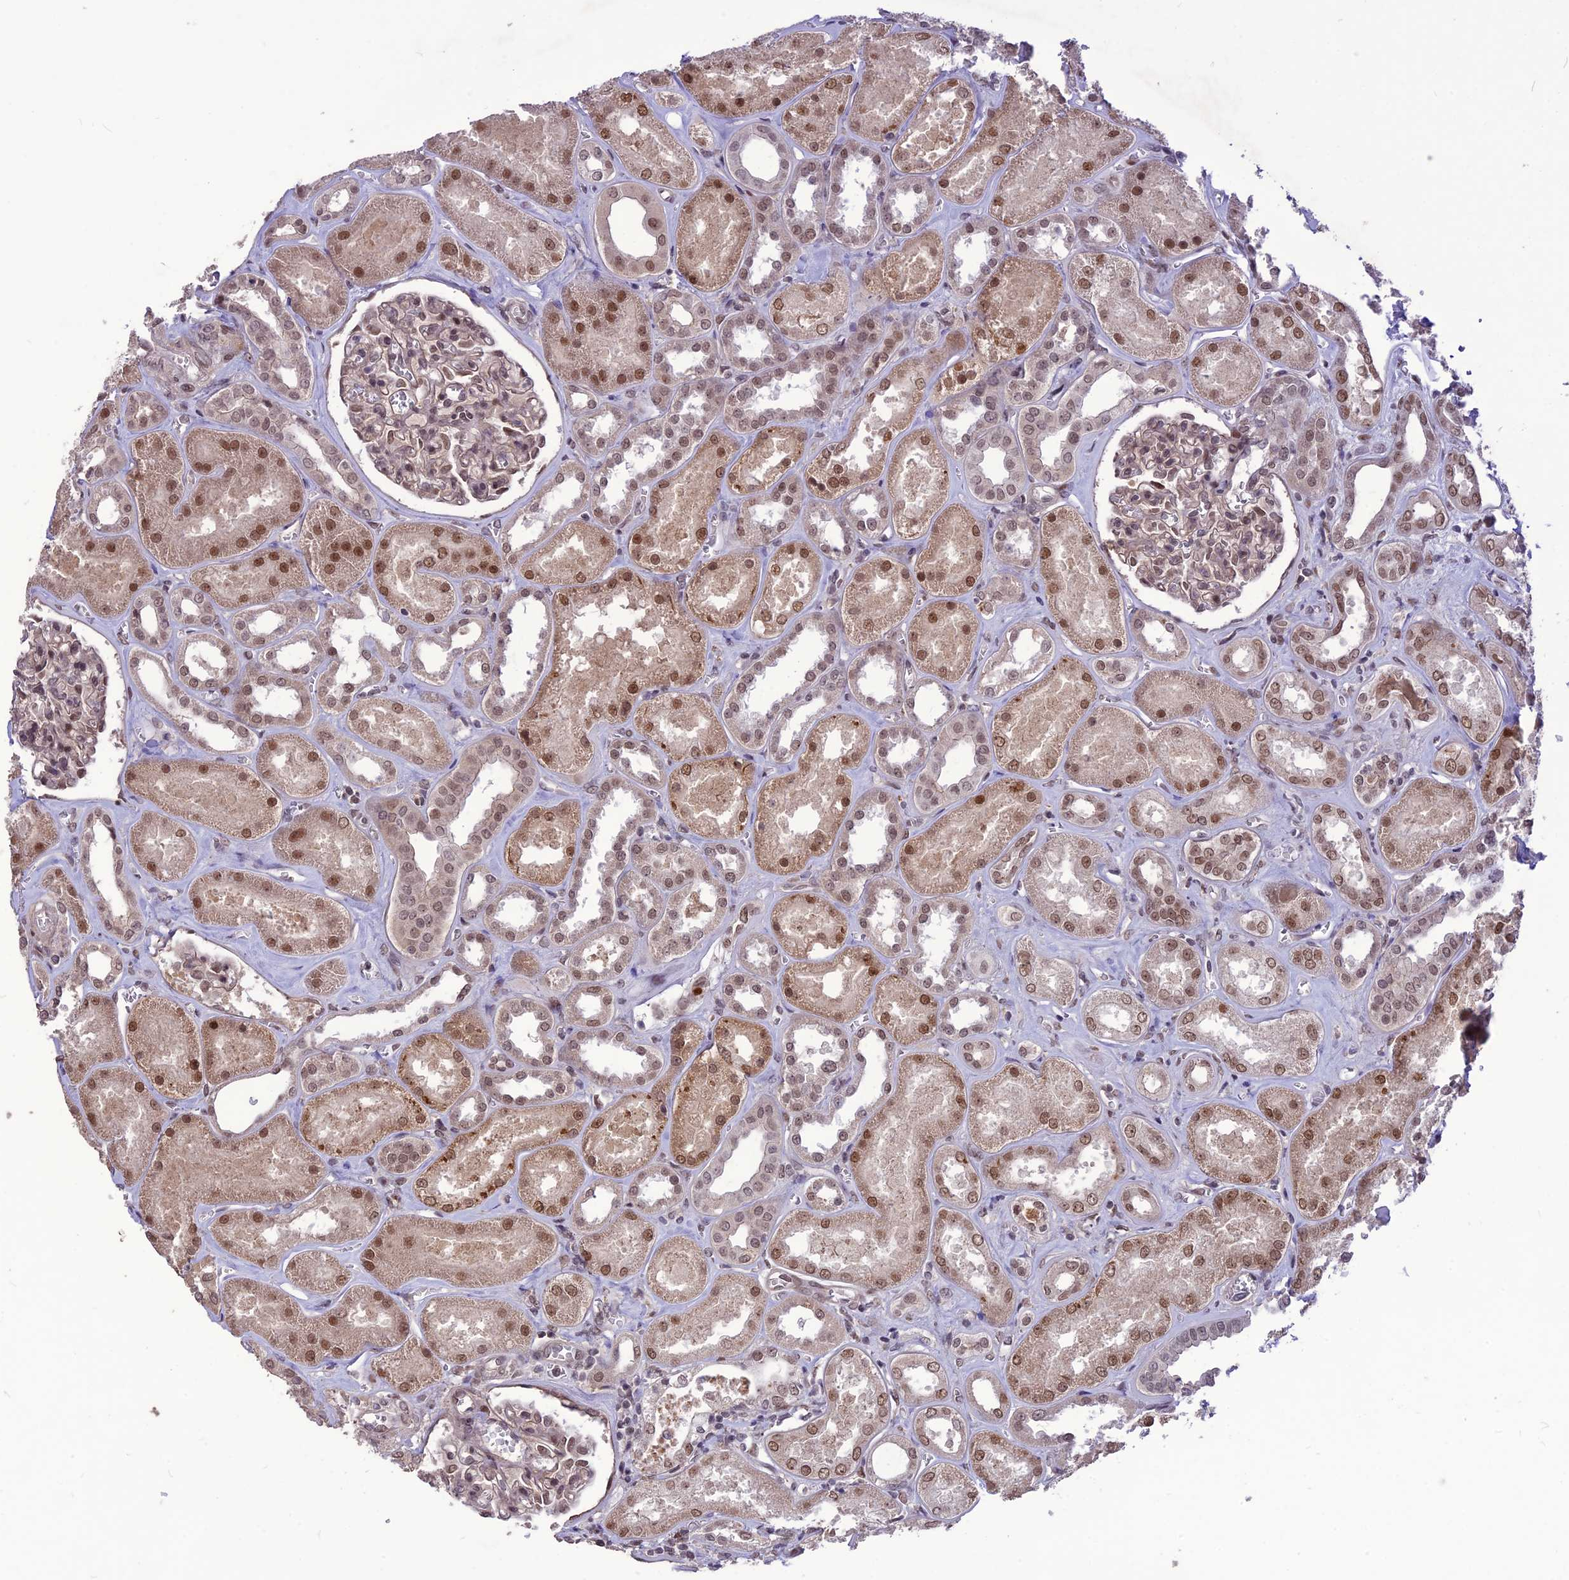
{"staining": {"intensity": "moderate", "quantity": "<25%", "location": "nuclear"}, "tissue": "kidney", "cell_type": "Cells in glomeruli", "image_type": "normal", "snomed": [{"axis": "morphology", "description": "Normal tissue, NOS"}, {"axis": "morphology", "description": "Adenocarcinoma, NOS"}, {"axis": "topography", "description": "Kidney"}], "caption": "IHC histopathology image of unremarkable kidney stained for a protein (brown), which displays low levels of moderate nuclear positivity in about <25% of cells in glomeruli.", "gene": "DIS3", "patient": {"sex": "female", "age": 68}}